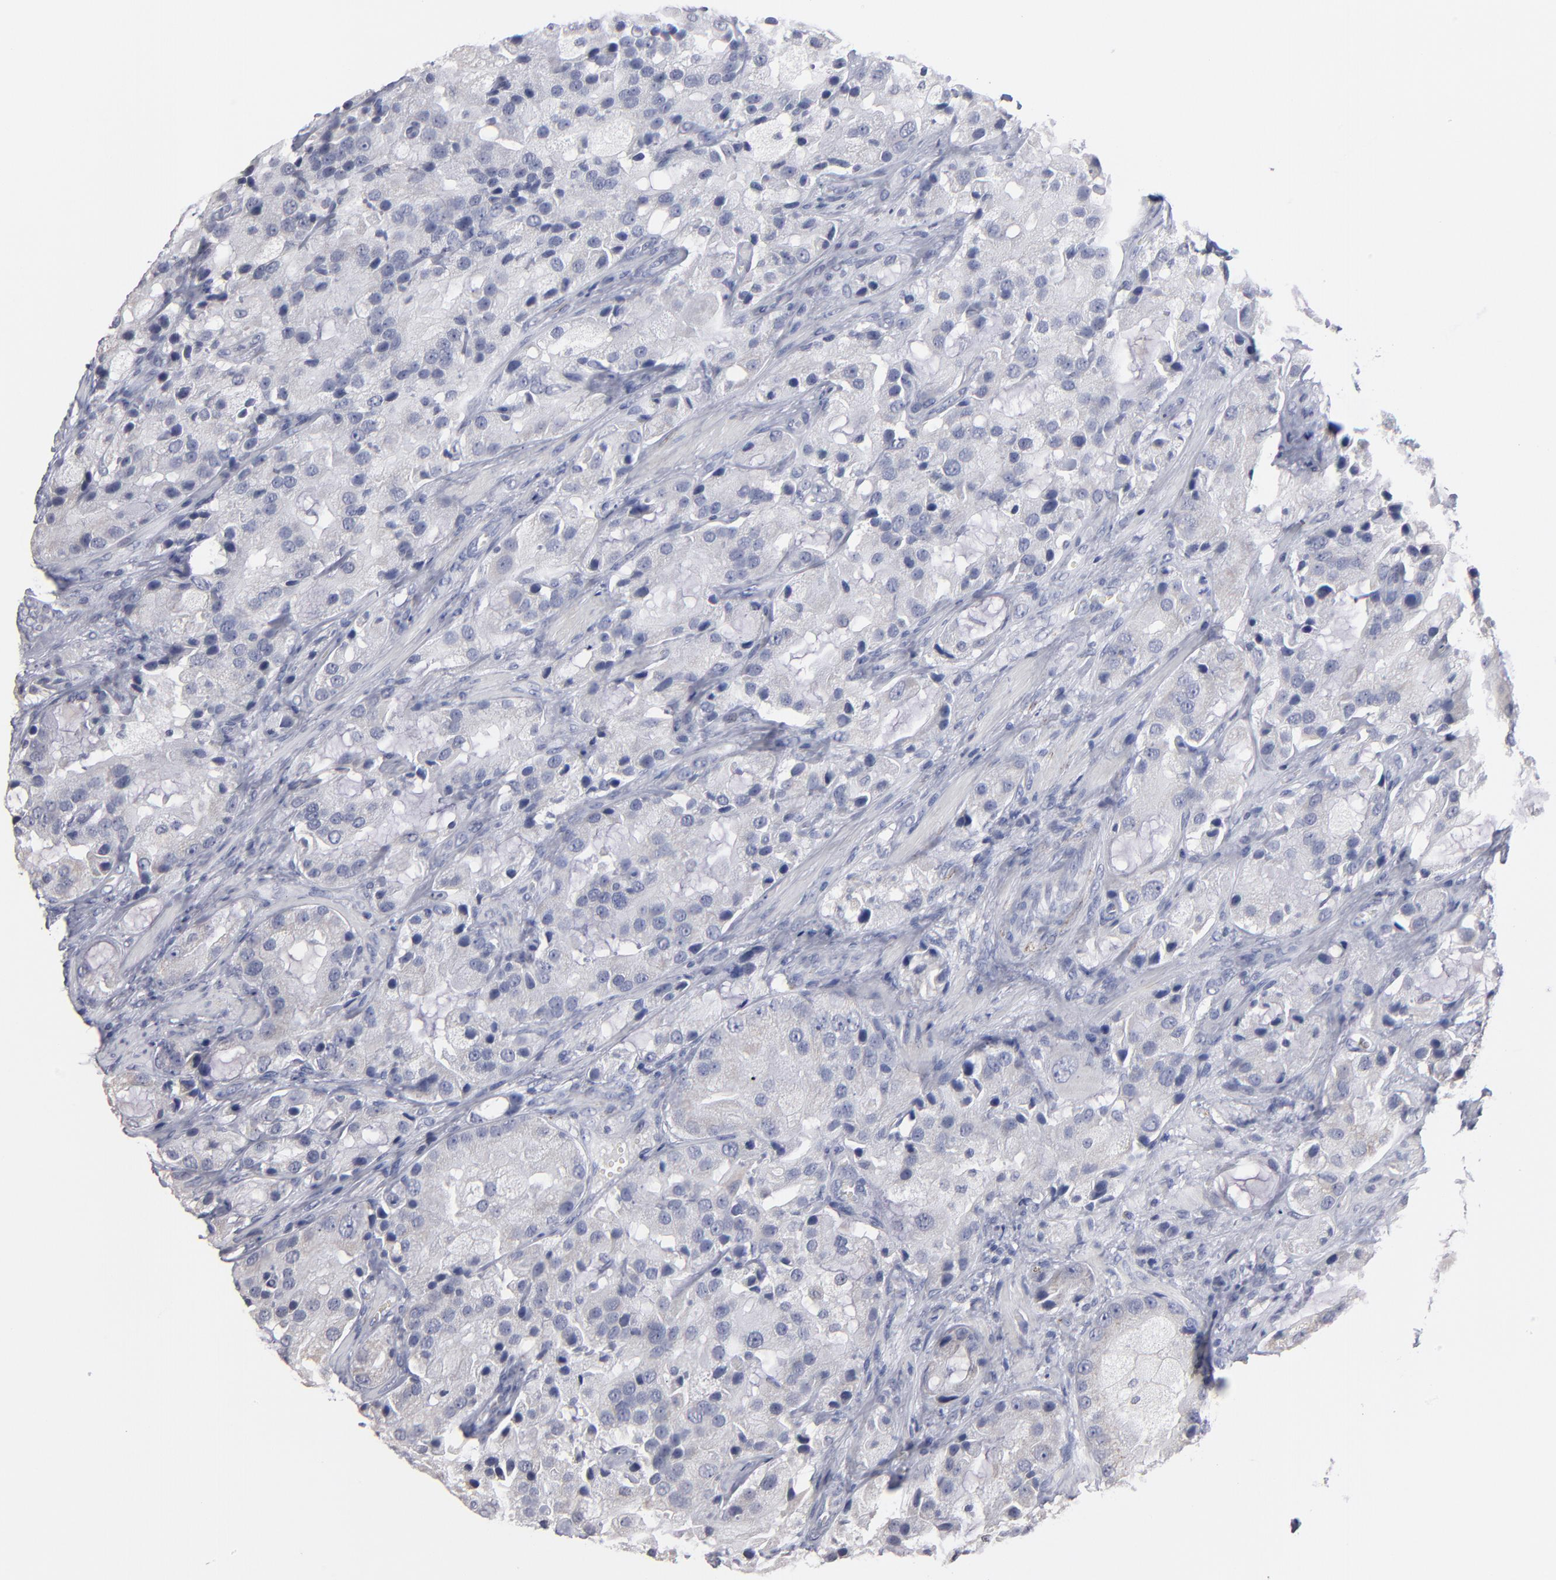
{"staining": {"intensity": "negative", "quantity": "none", "location": "none"}, "tissue": "prostate cancer", "cell_type": "Tumor cells", "image_type": "cancer", "snomed": [{"axis": "morphology", "description": "Adenocarcinoma, High grade"}, {"axis": "topography", "description": "Prostate"}], "caption": "High magnification brightfield microscopy of prostate cancer (high-grade adenocarcinoma) stained with DAB (brown) and counterstained with hematoxylin (blue): tumor cells show no significant expression.", "gene": "RPH3A", "patient": {"sex": "male", "age": 70}}